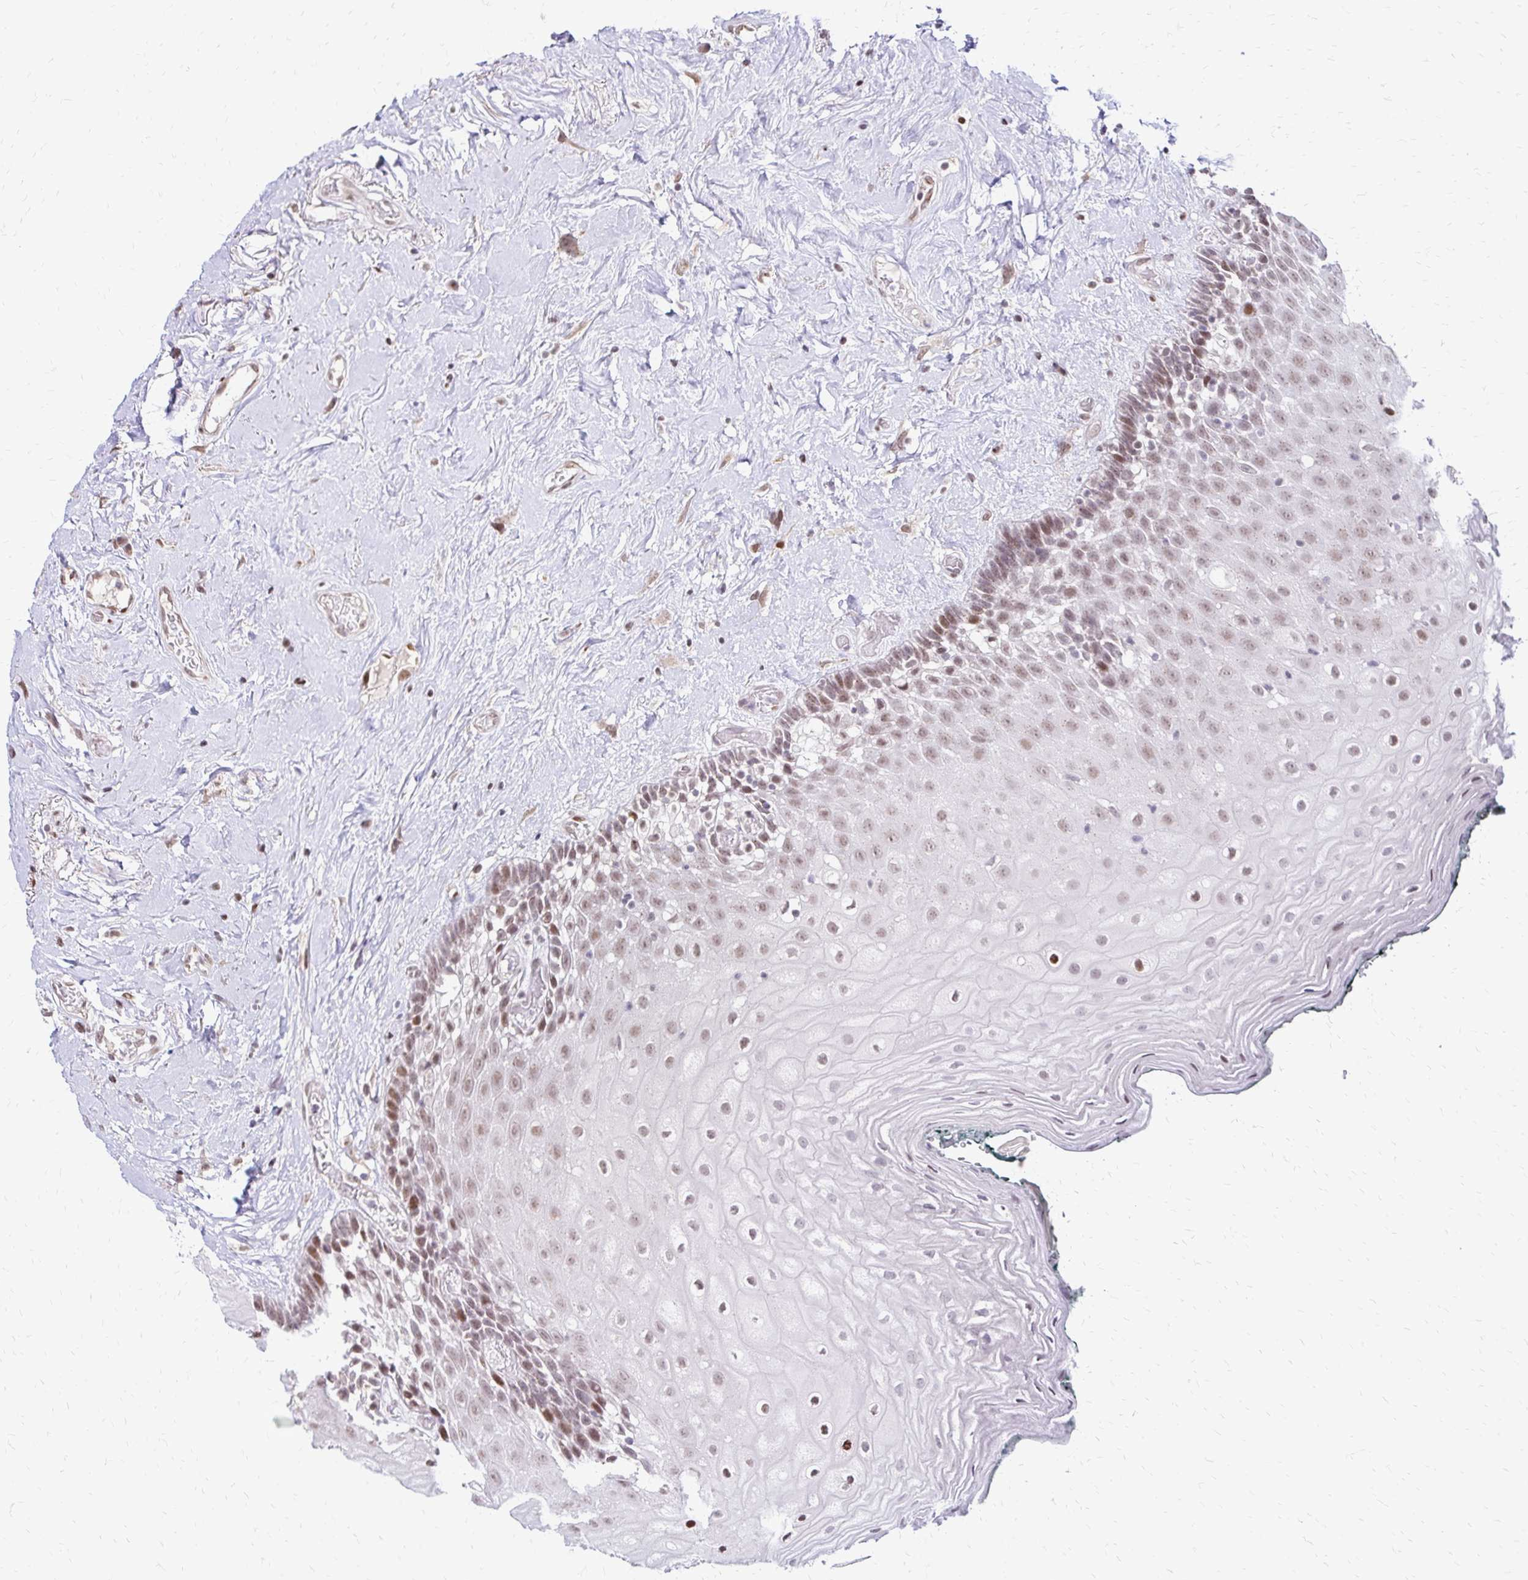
{"staining": {"intensity": "moderate", "quantity": ">75%", "location": "nuclear"}, "tissue": "oral mucosa", "cell_type": "Squamous epithelial cells", "image_type": "normal", "snomed": [{"axis": "morphology", "description": "Normal tissue, NOS"}, {"axis": "morphology", "description": "Squamous cell carcinoma, NOS"}, {"axis": "topography", "description": "Oral tissue"}, {"axis": "topography", "description": "Head-Neck"}], "caption": "Human oral mucosa stained with a protein marker displays moderate staining in squamous epithelial cells.", "gene": "TOB1", "patient": {"sex": "male", "age": 64}}